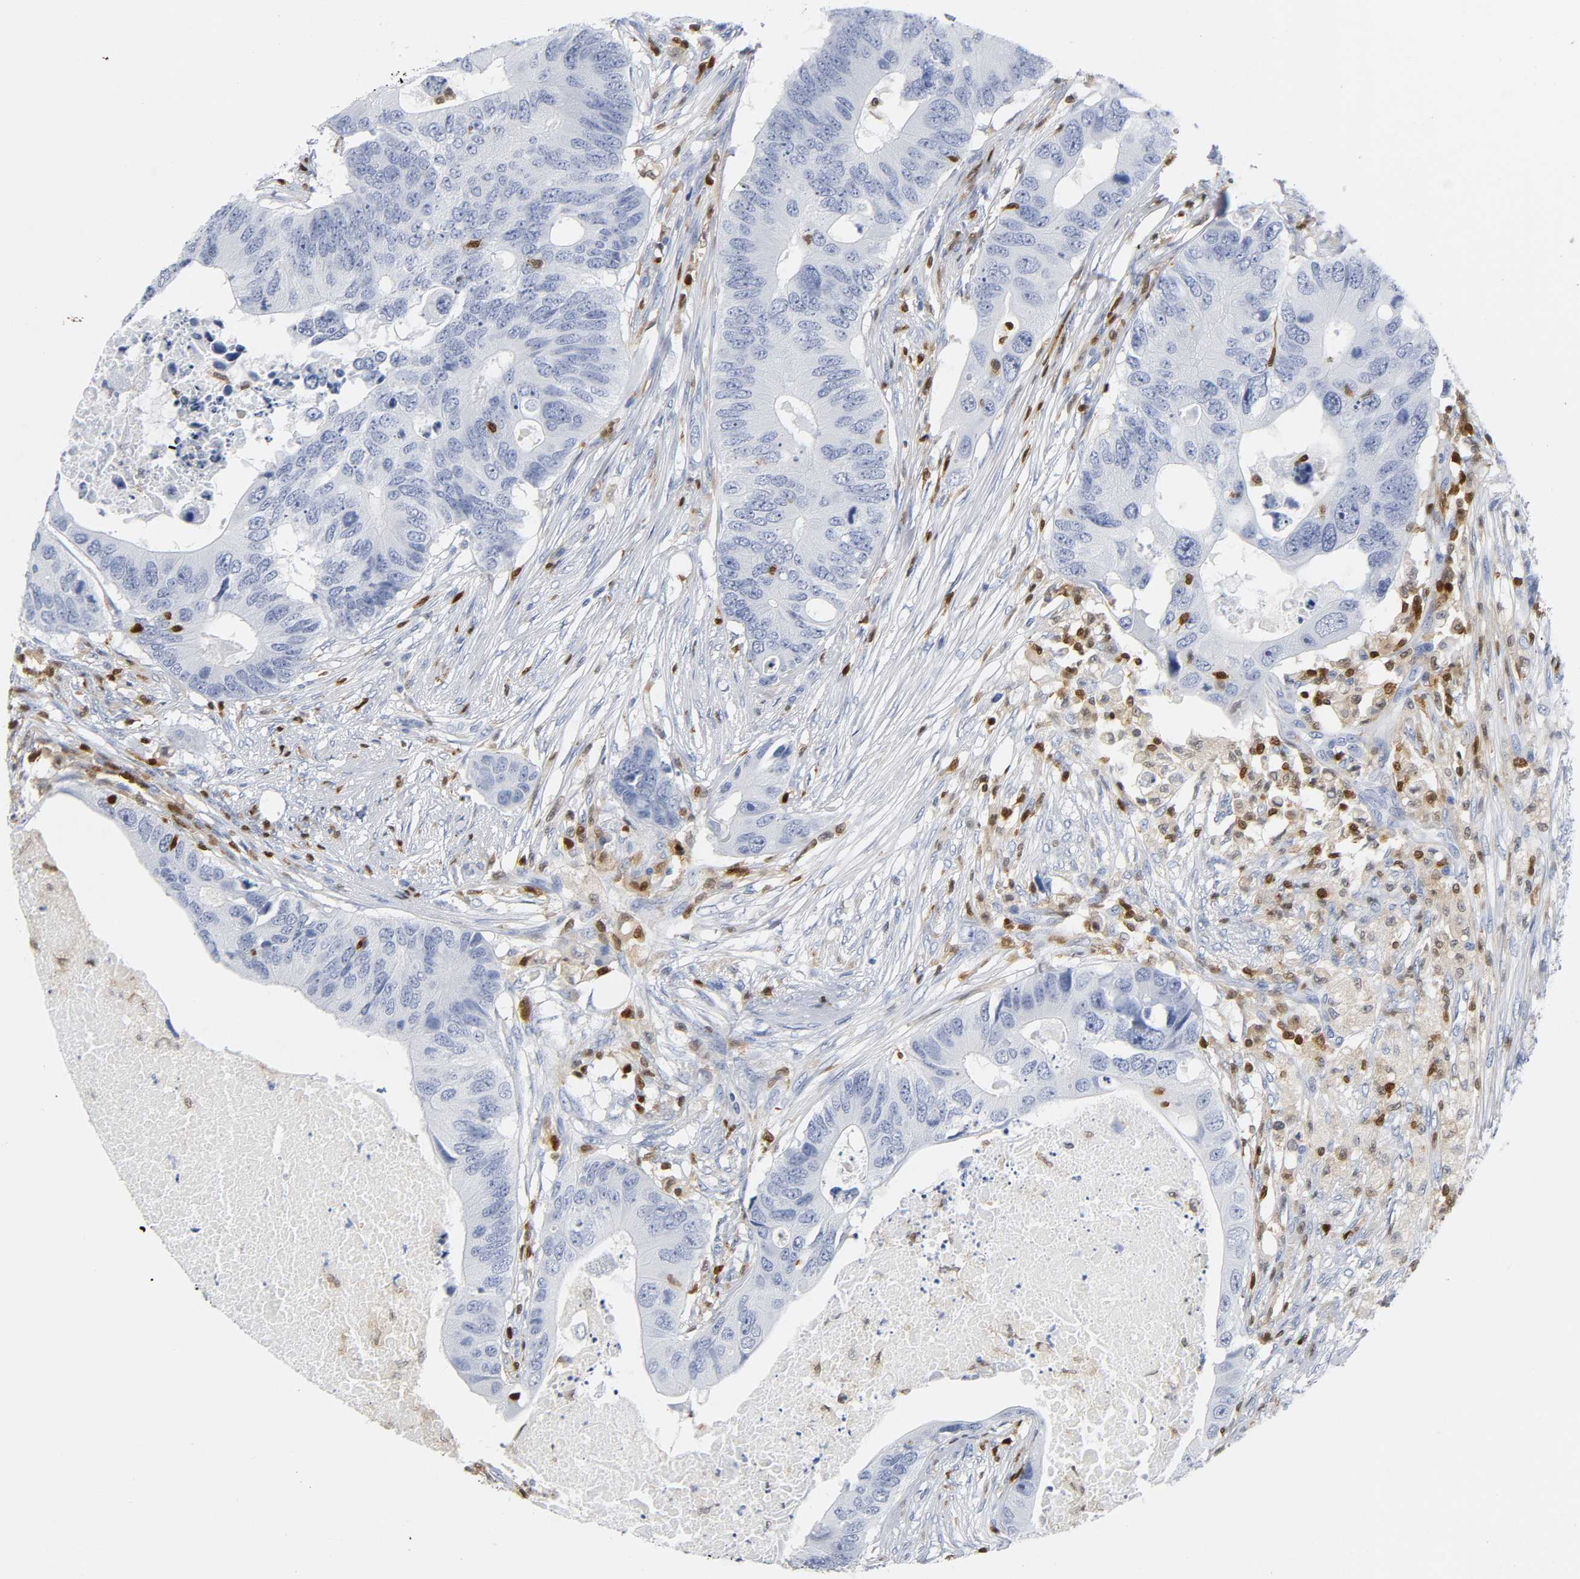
{"staining": {"intensity": "negative", "quantity": "none", "location": "none"}, "tissue": "colorectal cancer", "cell_type": "Tumor cells", "image_type": "cancer", "snomed": [{"axis": "morphology", "description": "Adenocarcinoma, NOS"}, {"axis": "topography", "description": "Colon"}], "caption": "This is an immunohistochemistry image of human colorectal adenocarcinoma. There is no expression in tumor cells.", "gene": "DOK2", "patient": {"sex": "male", "age": 71}}